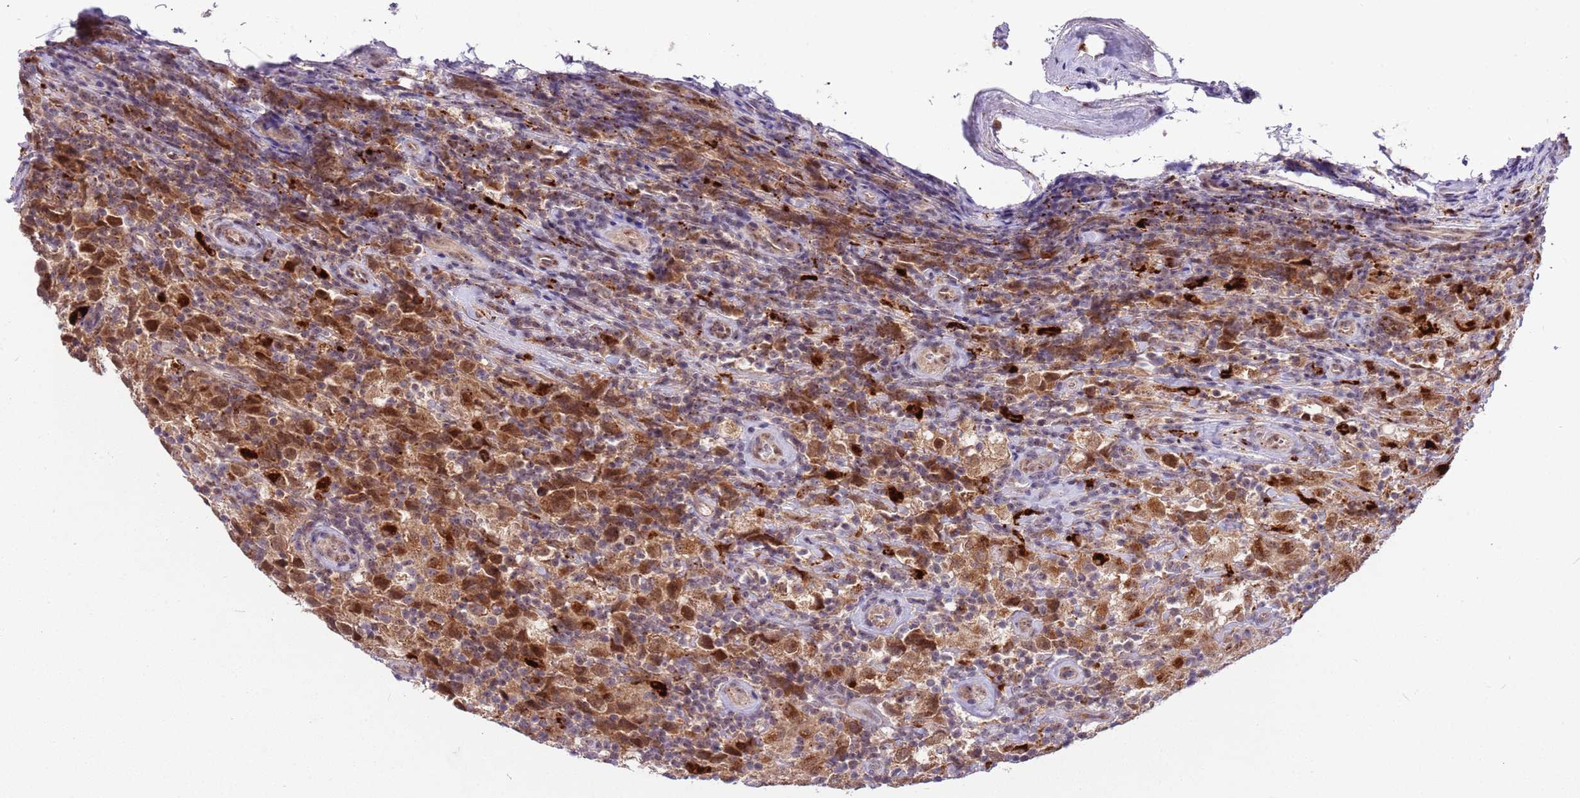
{"staining": {"intensity": "moderate", "quantity": ">75%", "location": "cytoplasmic/membranous,nuclear"}, "tissue": "testis cancer", "cell_type": "Tumor cells", "image_type": "cancer", "snomed": [{"axis": "morphology", "description": "Seminoma, NOS"}, {"axis": "morphology", "description": "Carcinoma, Embryonal, NOS"}, {"axis": "topography", "description": "Testis"}], "caption": "An image of testis cancer (seminoma) stained for a protein displays moderate cytoplasmic/membranous and nuclear brown staining in tumor cells.", "gene": "TRIM27", "patient": {"sex": "male", "age": 41}}